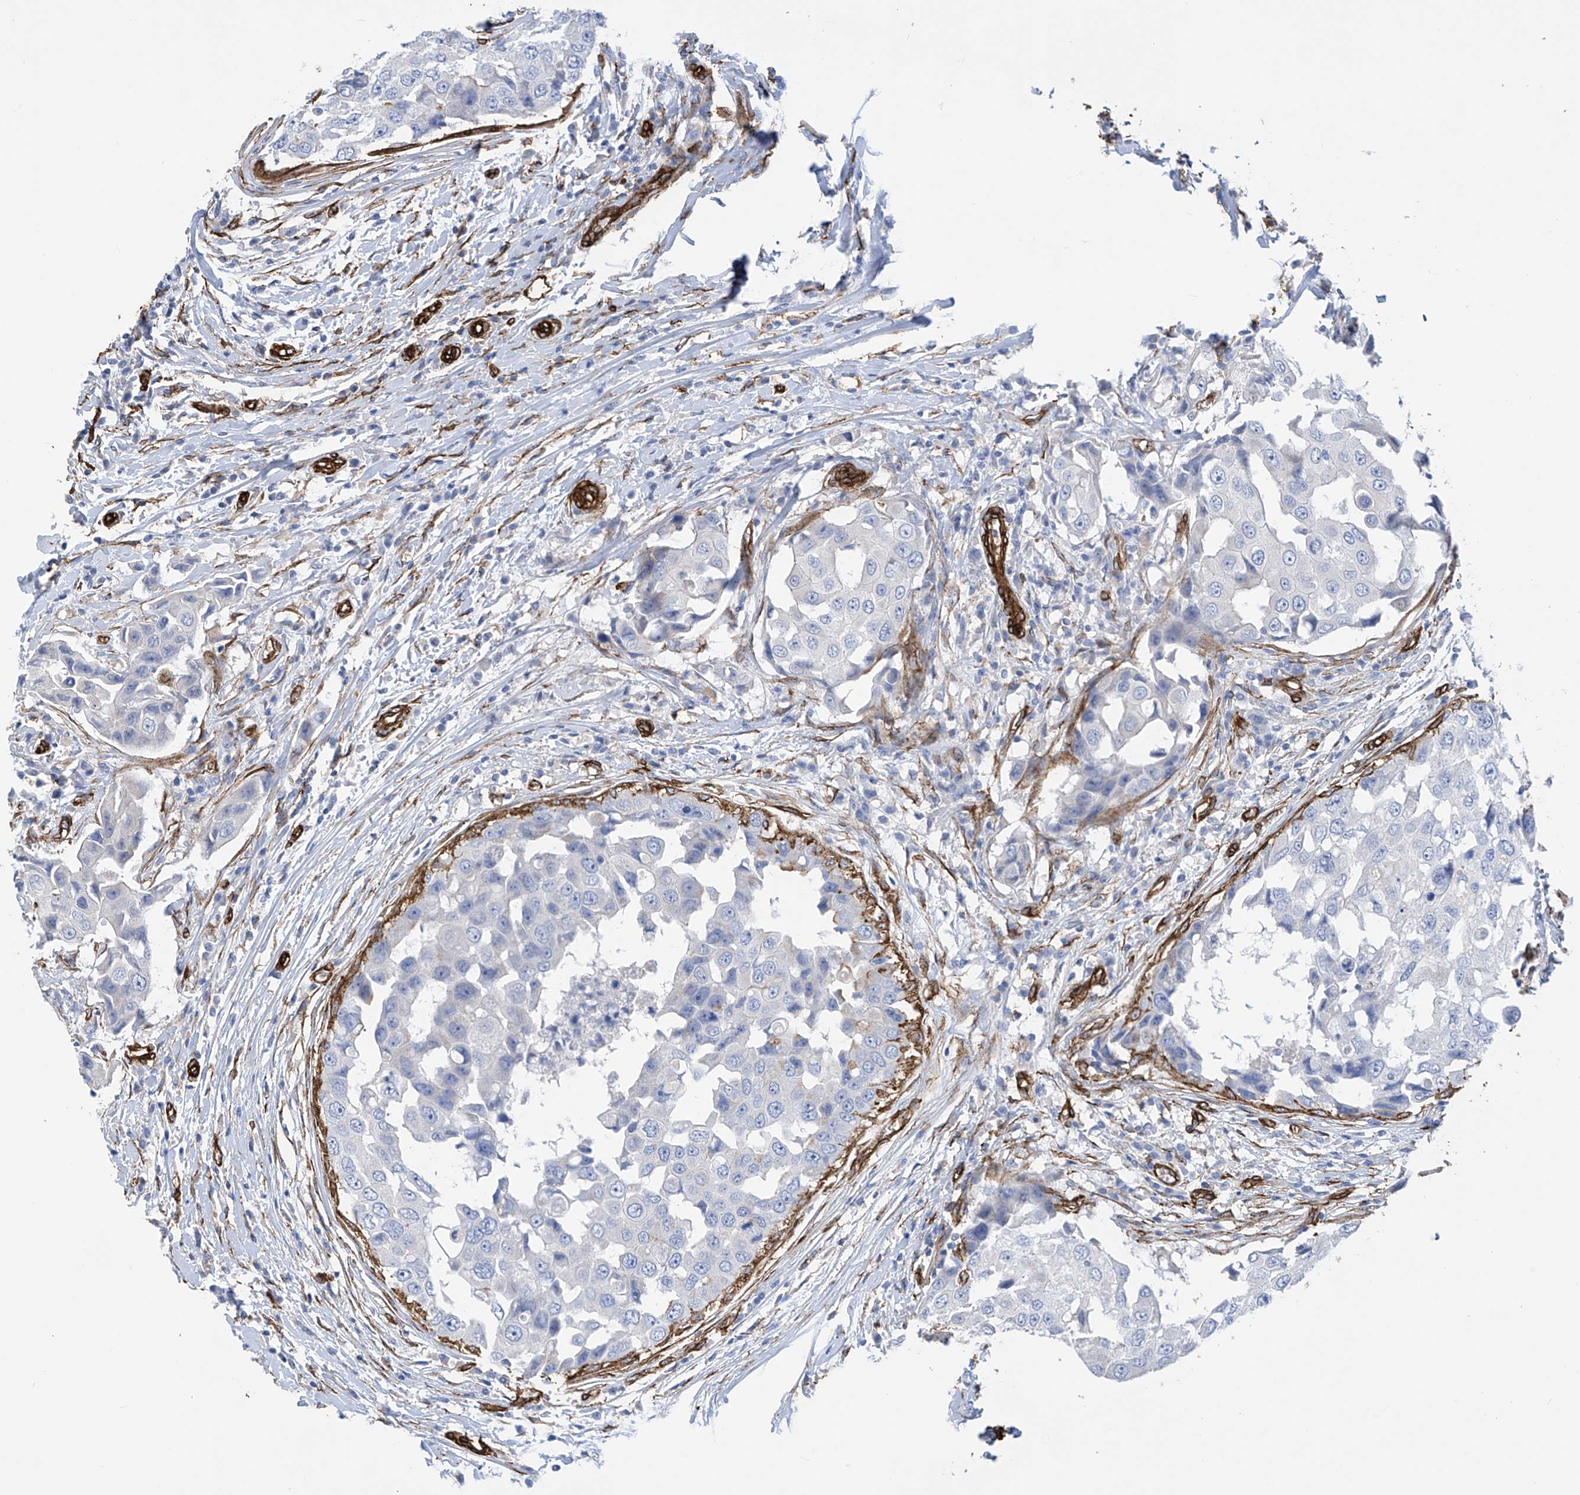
{"staining": {"intensity": "negative", "quantity": "none", "location": "none"}, "tissue": "breast cancer", "cell_type": "Tumor cells", "image_type": "cancer", "snomed": [{"axis": "morphology", "description": "Duct carcinoma"}, {"axis": "topography", "description": "Breast"}], "caption": "Immunohistochemistry (IHC) image of breast cancer stained for a protein (brown), which exhibits no staining in tumor cells. (Brightfield microscopy of DAB (3,3'-diaminobenzidine) immunohistochemistry (IHC) at high magnification).", "gene": "UBTD1", "patient": {"sex": "female", "age": 27}}